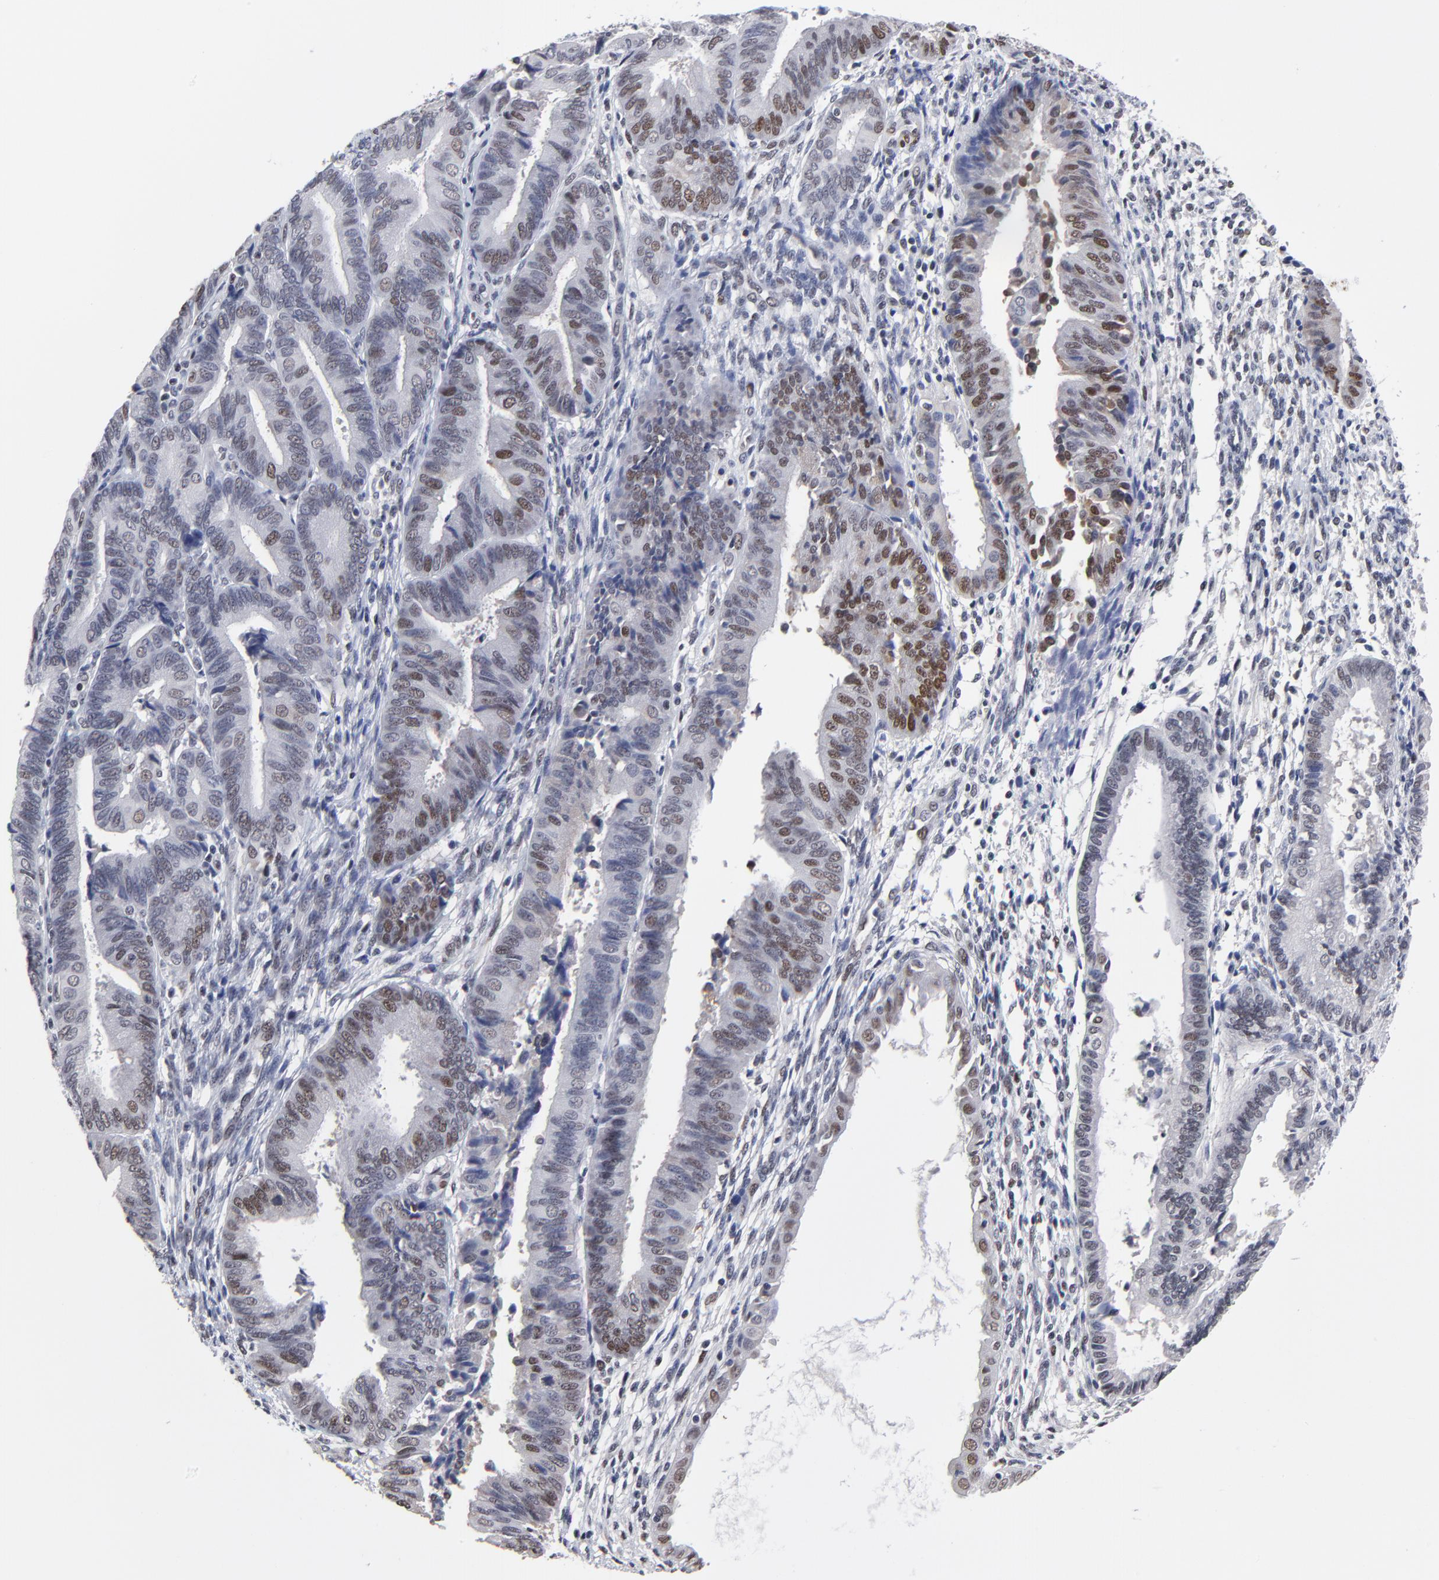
{"staining": {"intensity": "weak", "quantity": "<25%", "location": "nuclear"}, "tissue": "endometrial cancer", "cell_type": "Tumor cells", "image_type": "cancer", "snomed": [{"axis": "morphology", "description": "Adenocarcinoma, NOS"}, {"axis": "topography", "description": "Endometrium"}], "caption": "DAB (3,3'-diaminobenzidine) immunohistochemical staining of human endometrial adenocarcinoma displays no significant expression in tumor cells.", "gene": "OGFOD1", "patient": {"sex": "female", "age": 63}}